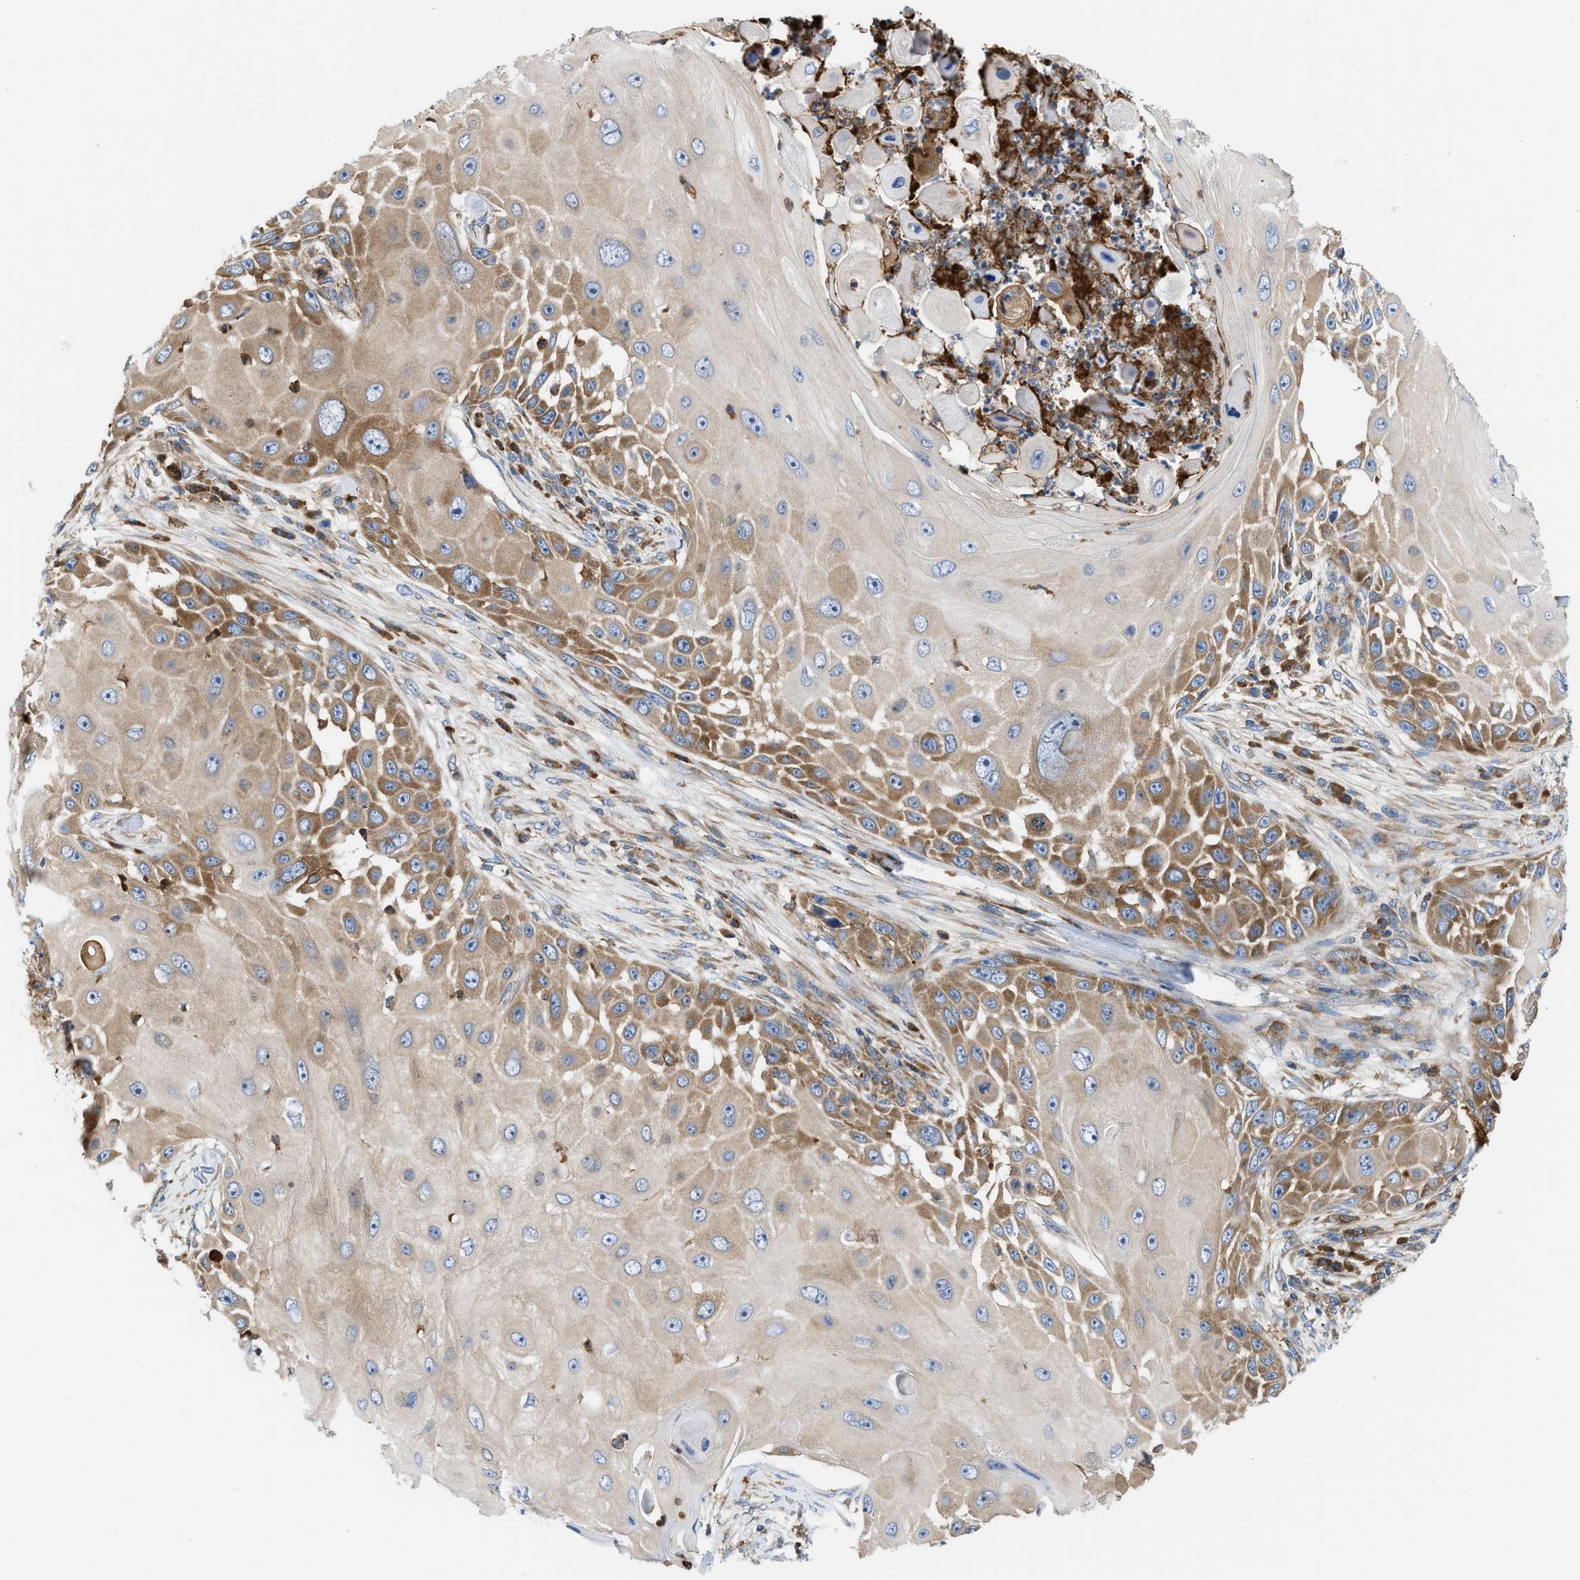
{"staining": {"intensity": "moderate", "quantity": ">75%", "location": "cytoplasmic/membranous"}, "tissue": "skin cancer", "cell_type": "Tumor cells", "image_type": "cancer", "snomed": [{"axis": "morphology", "description": "Squamous cell carcinoma, NOS"}, {"axis": "topography", "description": "Skin"}], "caption": "Immunohistochemical staining of skin cancer shows medium levels of moderate cytoplasmic/membranous expression in approximately >75% of tumor cells.", "gene": "GPAT4", "patient": {"sex": "female", "age": 44}}